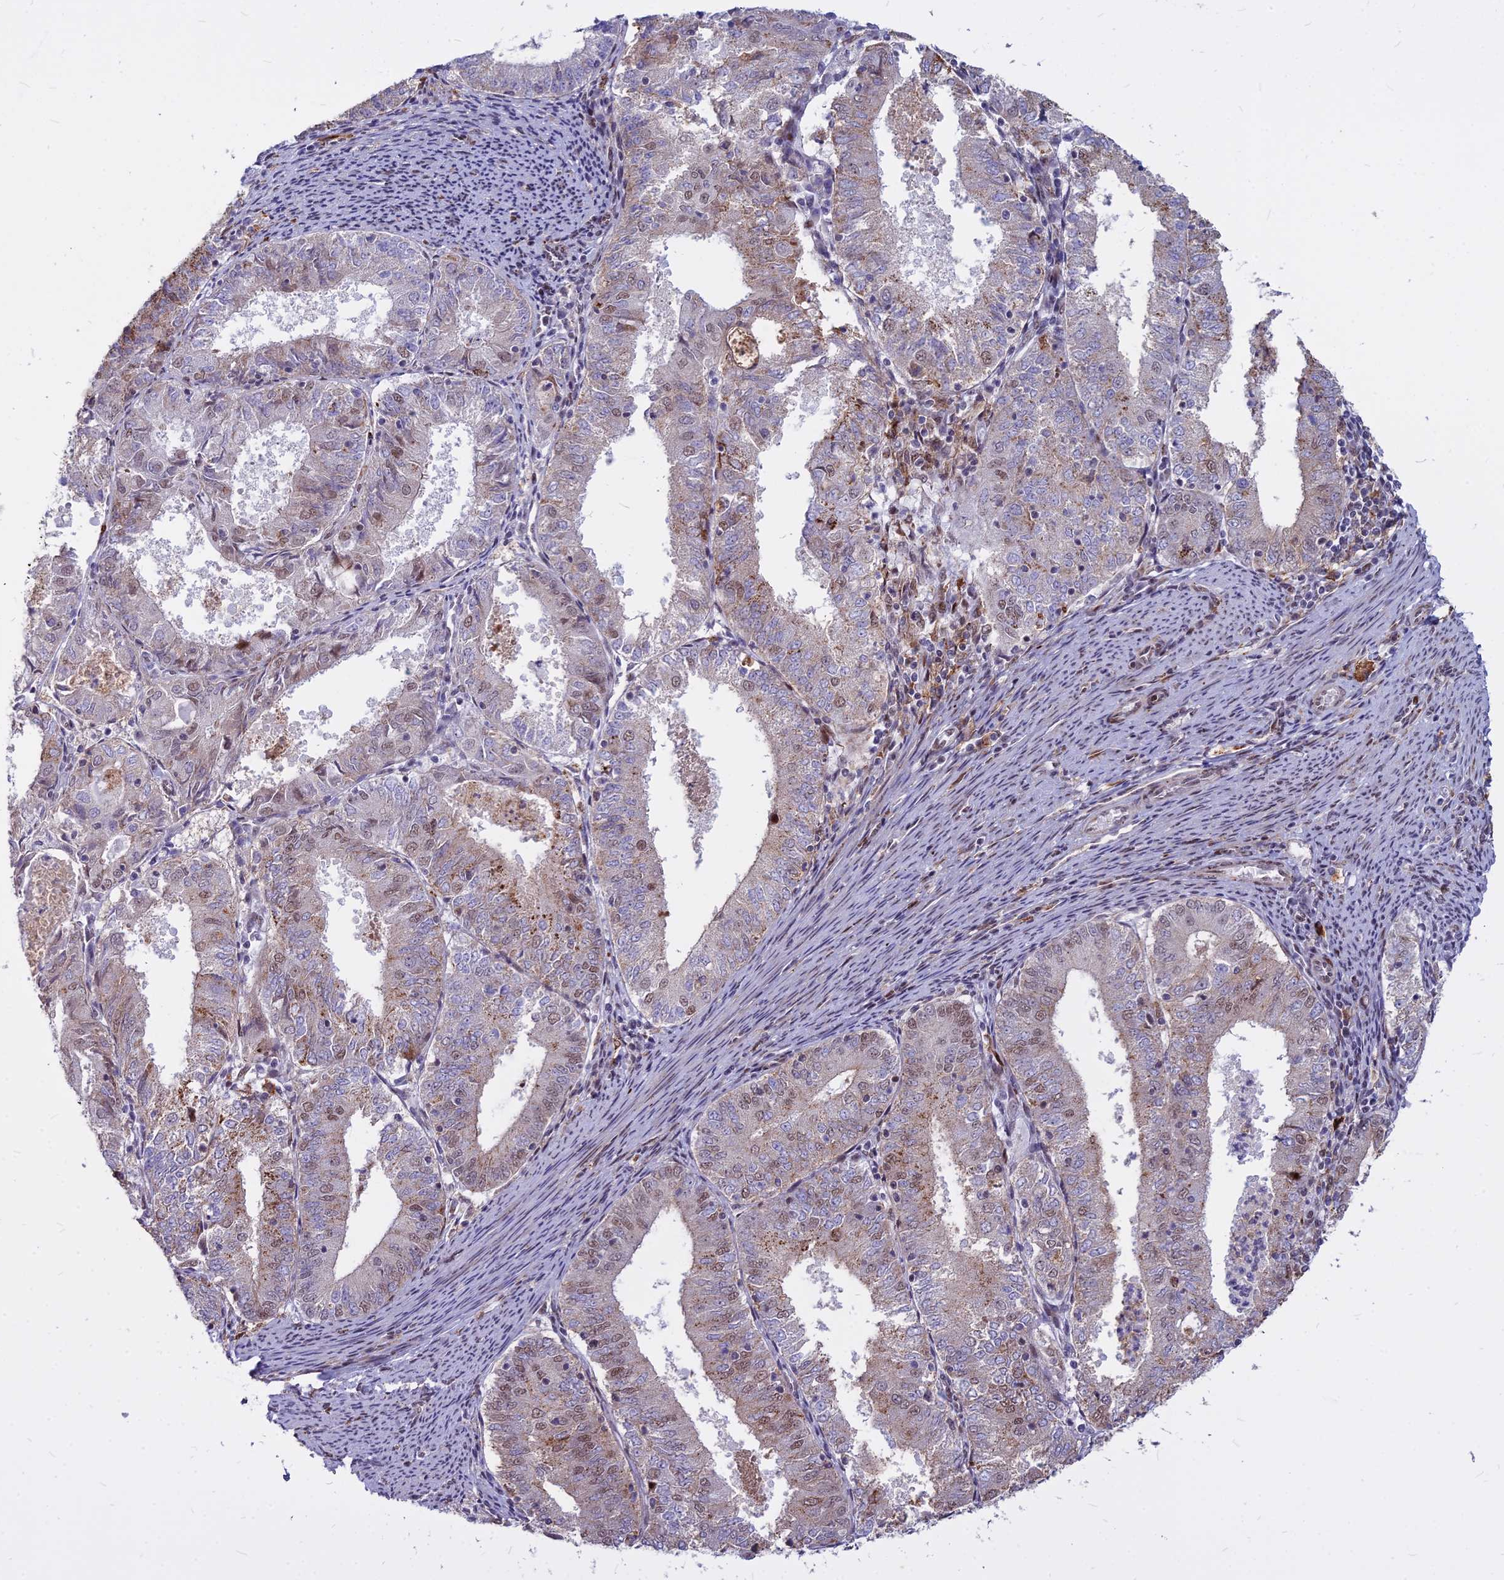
{"staining": {"intensity": "weak", "quantity": "<25%", "location": "cytoplasmic/membranous,nuclear"}, "tissue": "endometrial cancer", "cell_type": "Tumor cells", "image_type": "cancer", "snomed": [{"axis": "morphology", "description": "Adenocarcinoma, NOS"}, {"axis": "topography", "description": "Endometrium"}], "caption": "Immunohistochemical staining of human endometrial cancer shows no significant expression in tumor cells. The staining was performed using DAB to visualize the protein expression in brown, while the nuclei were stained in blue with hematoxylin (Magnification: 20x).", "gene": "ALG10", "patient": {"sex": "female", "age": 57}}